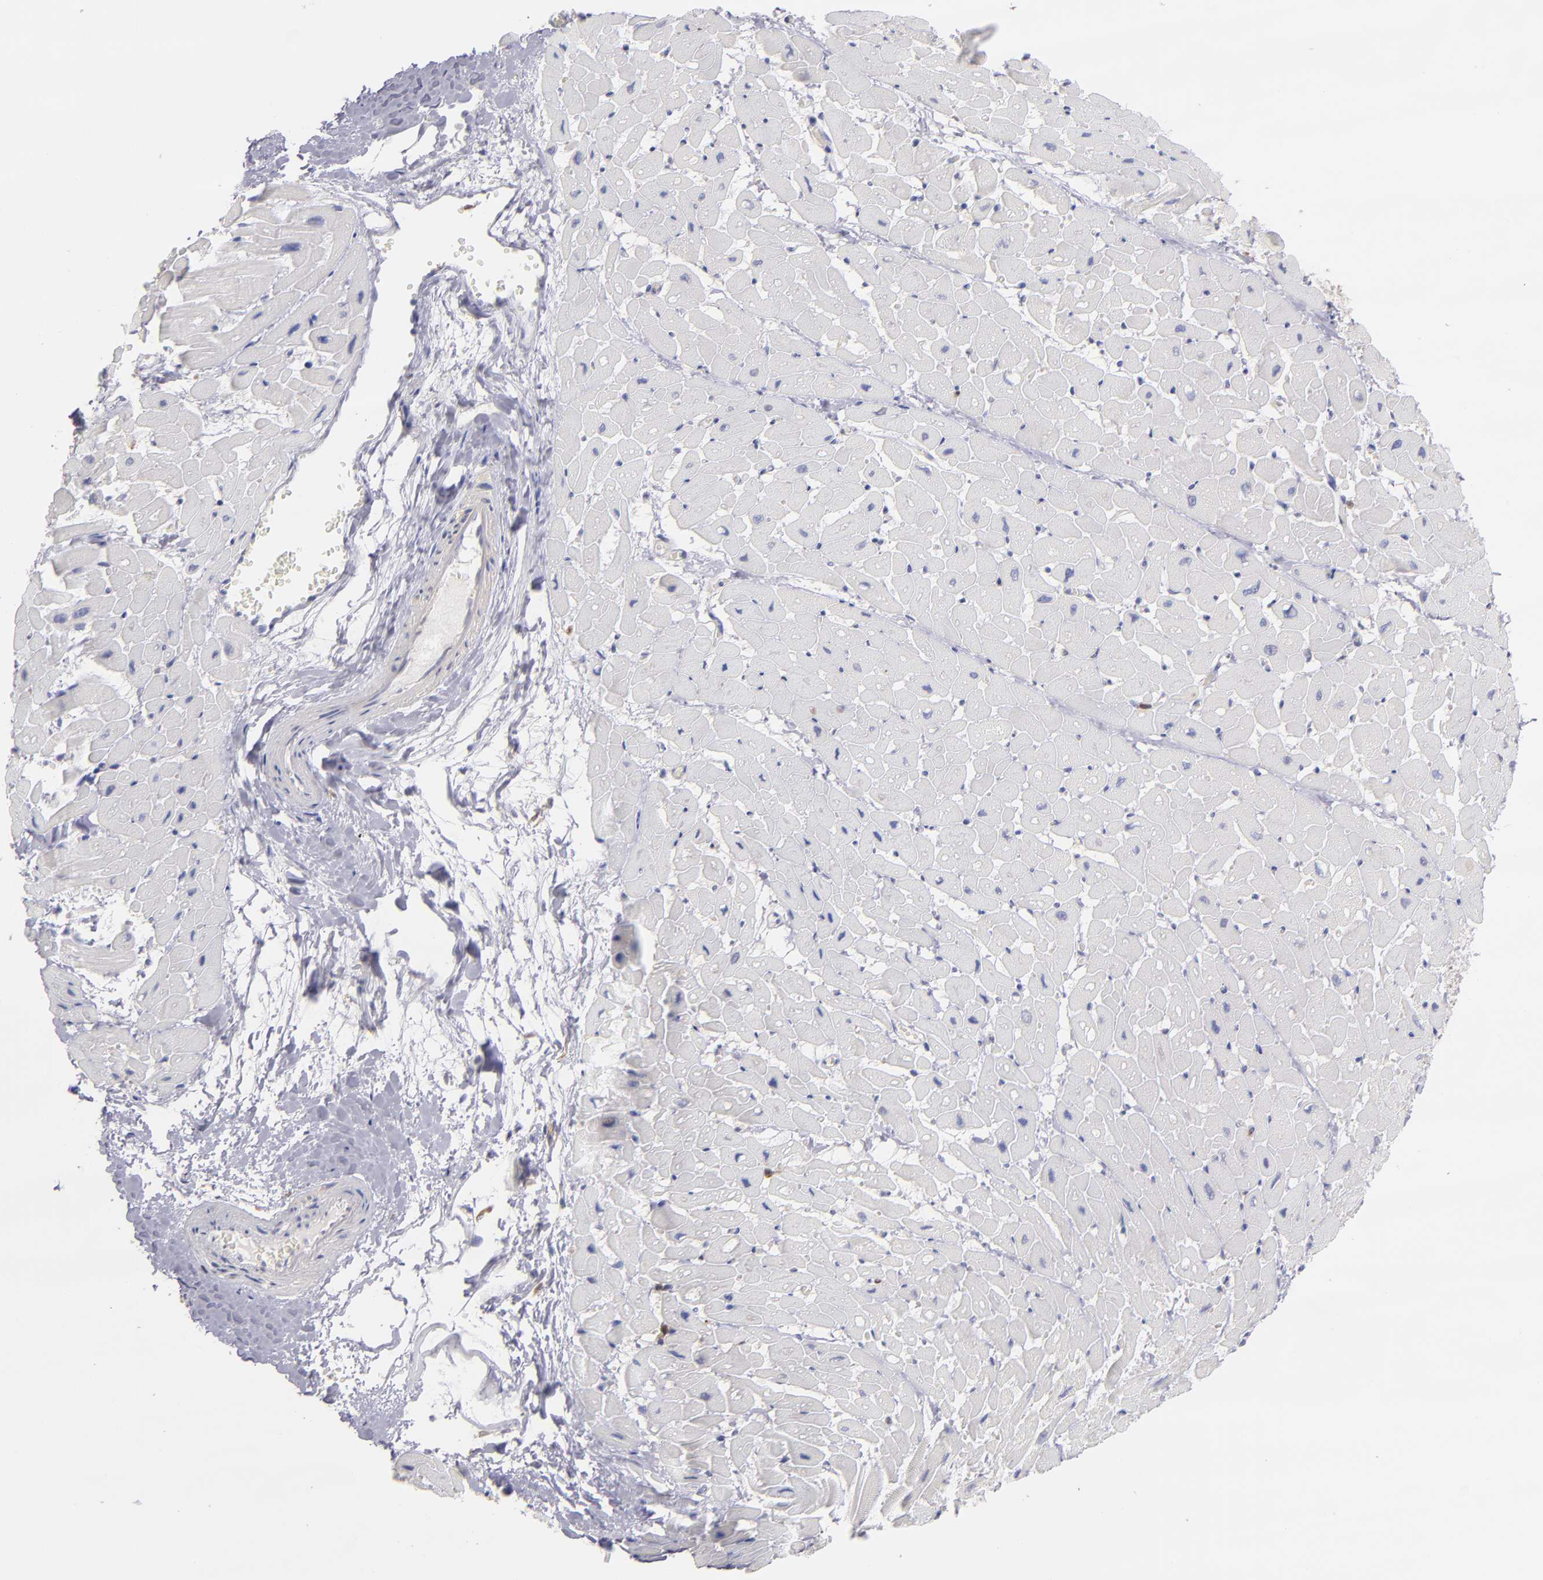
{"staining": {"intensity": "negative", "quantity": "none", "location": "none"}, "tissue": "heart muscle", "cell_type": "Cardiomyocytes", "image_type": "normal", "snomed": [{"axis": "morphology", "description": "Normal tissue, NOS"}, {"axis": "topography", "description": "Heart"}], "caption": "This is an immunohistochemistry (IHC) image of unremarkable heart muscle. There is no staining in cardiomyocytes.", "gene": "PRKCD", "patient": {"sex": "male", "age": 45}}